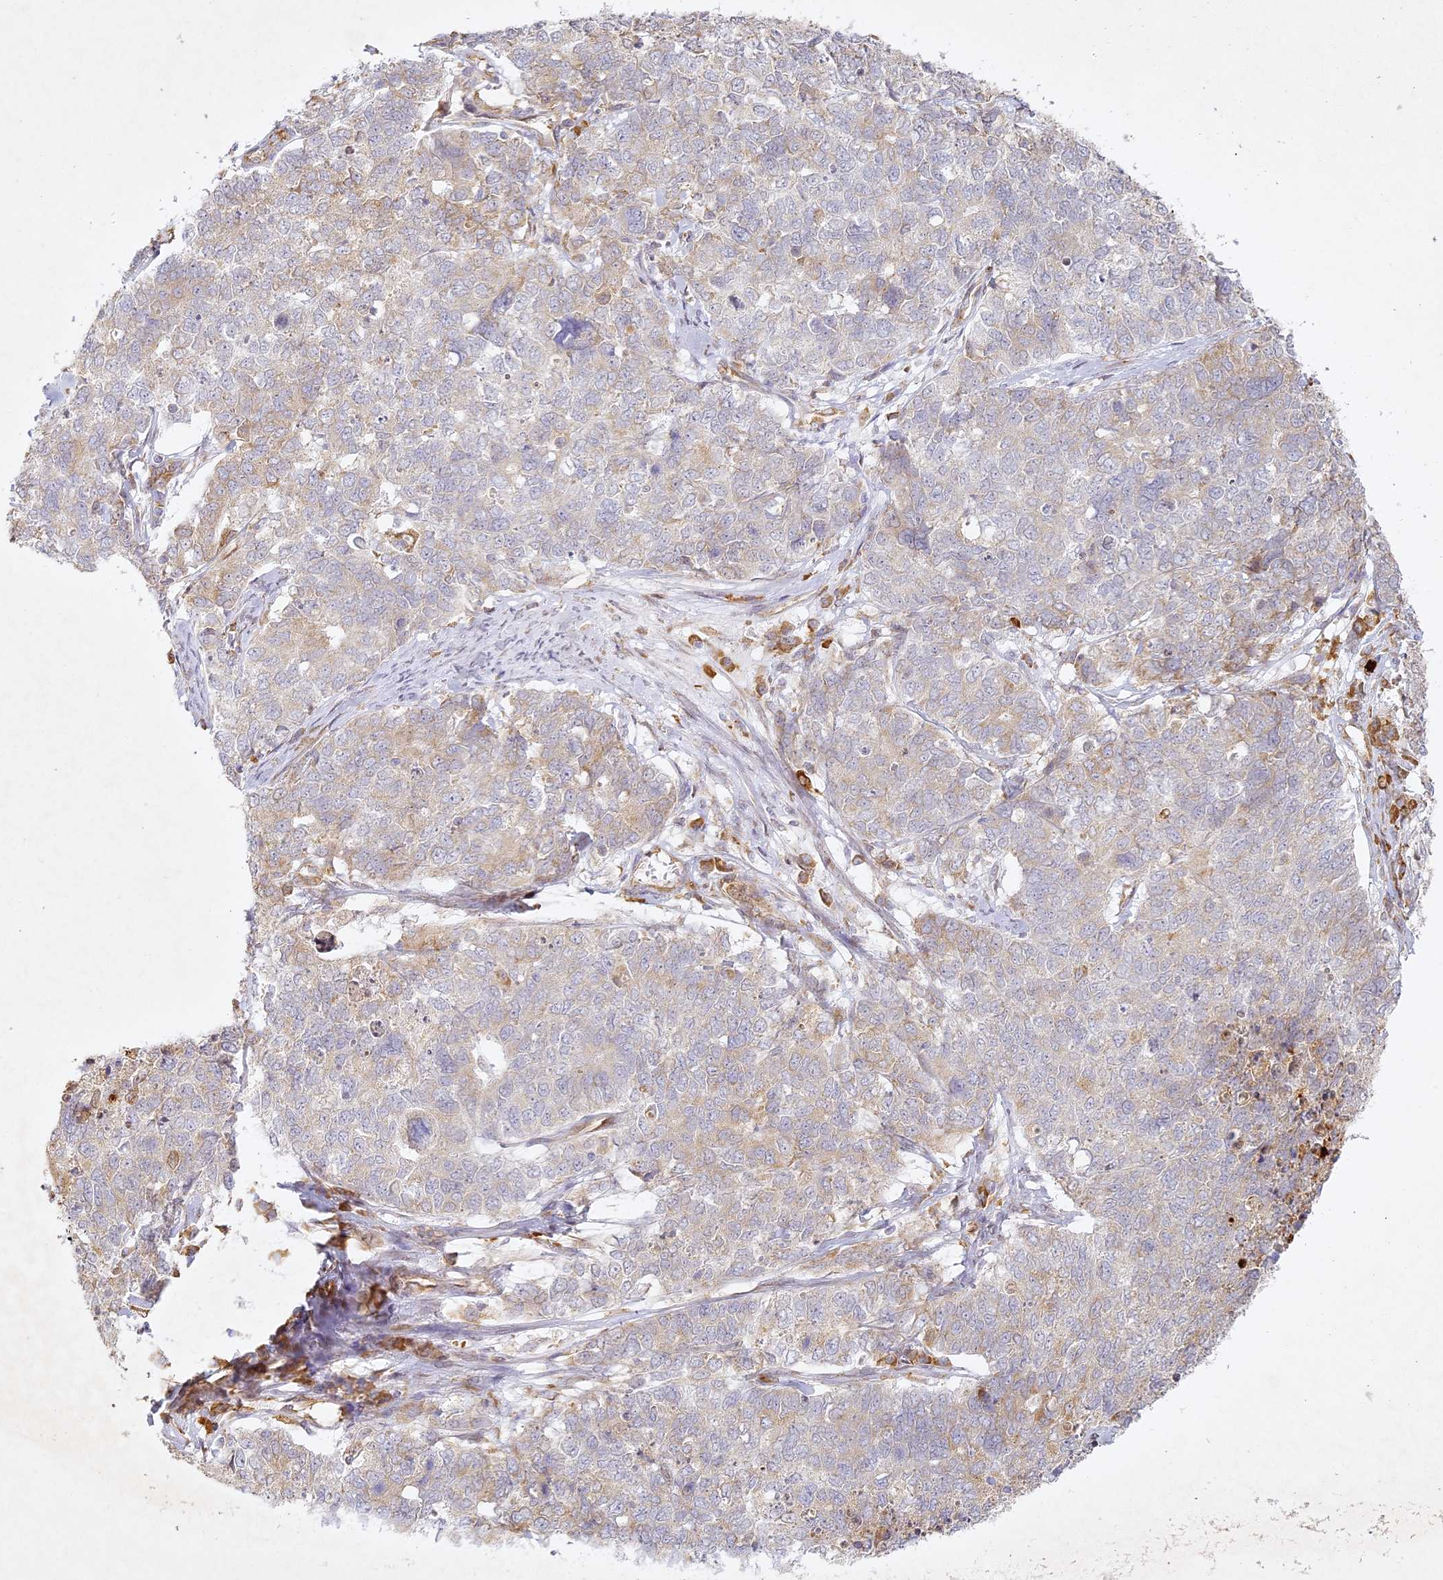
{"staining": {"intensity": "weak", "quantity": "<25%", "location": "cytoplasmic/membranous"}, "tissue": "cervical cancer", "cell_type": "Tumor cells", "image_type": "cancer", "snomed": [{"axis": "morphology", "description": "Squamous cell carcinoma, NOS"}, {"axis": "topography", "description": "Cervix"}], "caption": "There is no significant staining in tumor cells of cervical cancer (squamous cell carcinoma).", "gene": "SLC30A5", "patient": {"sex": "female", "age": 63}}